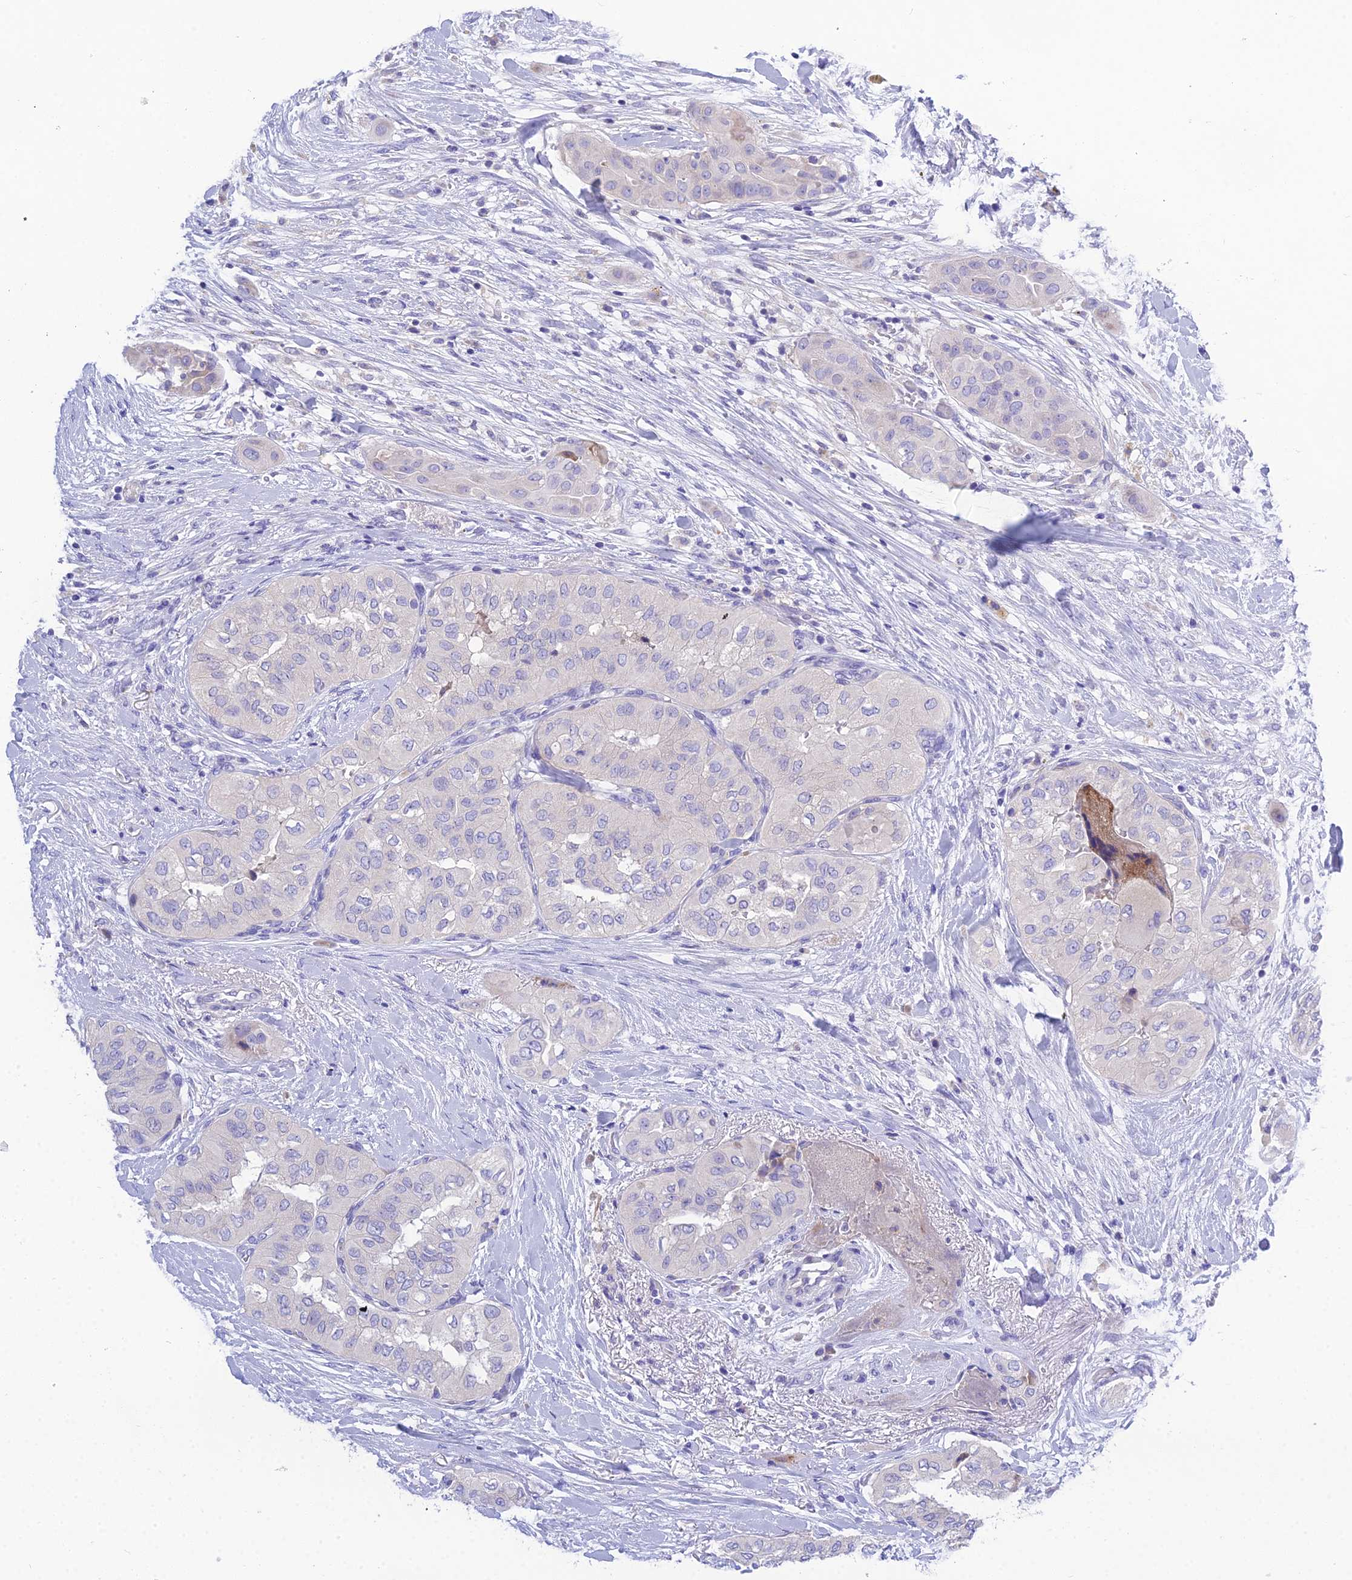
{"staining": {"intensity": "negative", "quantity": "none", "location": "none"}, "tissue": "head and neck cancer", "cell_type": "Tumor cells", "image_type": "cancer", "snomed": [{"axis": "morphology", "description": "Adenocarcinoma, NOS"}, {"axis": "topography", "description": "Head-Neck"}], "caption": "This is an immunohistochemistry (IHC) micrograph of head and neck adenocarcinoma. There is no staining in tumor cells.", "gene": "KIAA0408", "patient": {"sex": "male", "age": 66}}